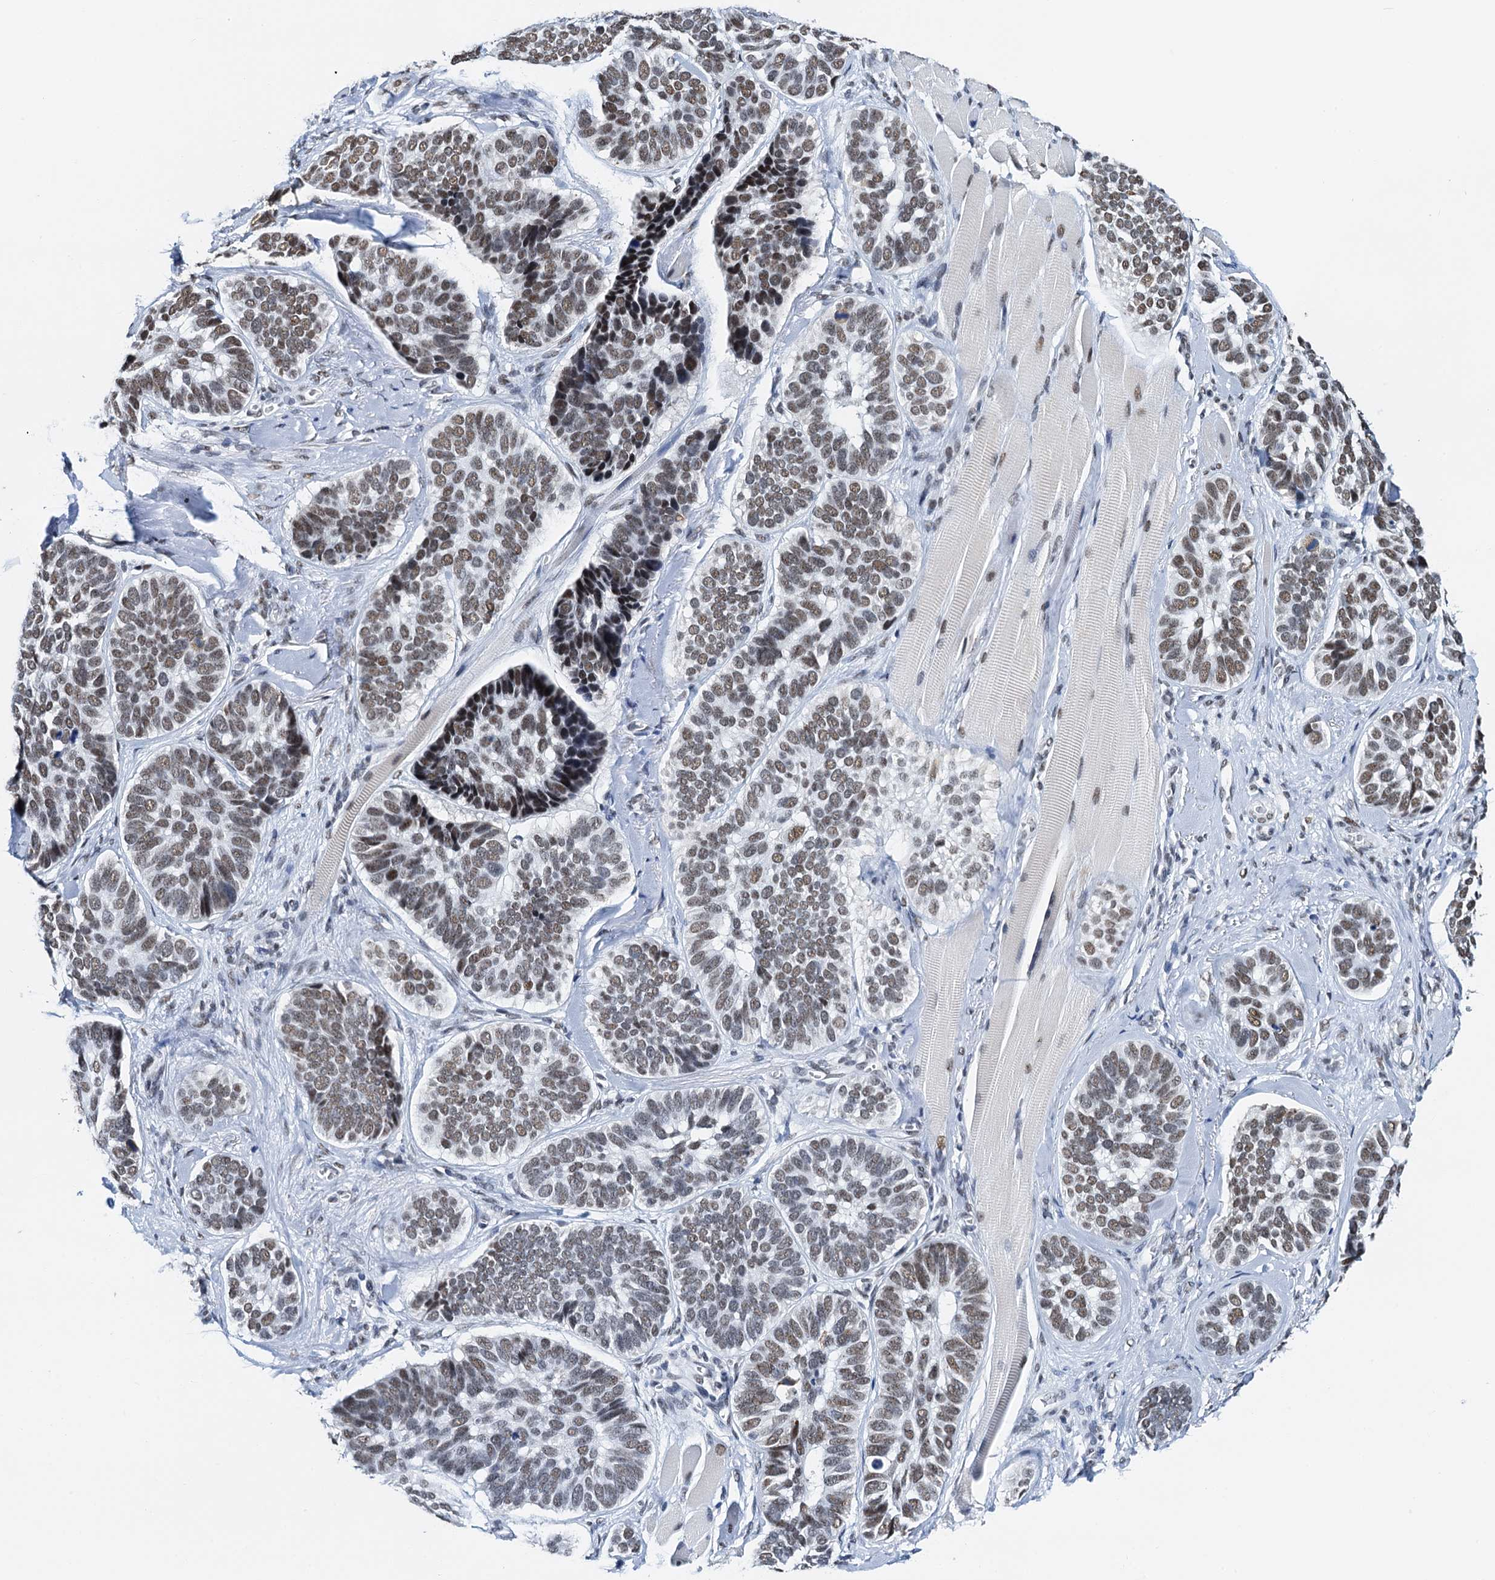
{"staining": {"intensity": "moderate", "quantity": ">75%", "location": "nuclear"}, "tissue": "skin cancer", "cell_type": "Tumor cells", "image_type": "cancer", "snomed": [{"axis": "morphology", "description": "Basal cell carcinoma"}, {"axis": "topography", "description": "Skin"}], "caption": "Immunohistochemistry of human skin cancer demonstrates medium levels of moderate nuclear staining in approximately >75% of tumor cells. (Brightfield microscopy of DAB IHC at high magnification).", "gene": "SLTM", "patient": {"sex": "male", "age": 62}}